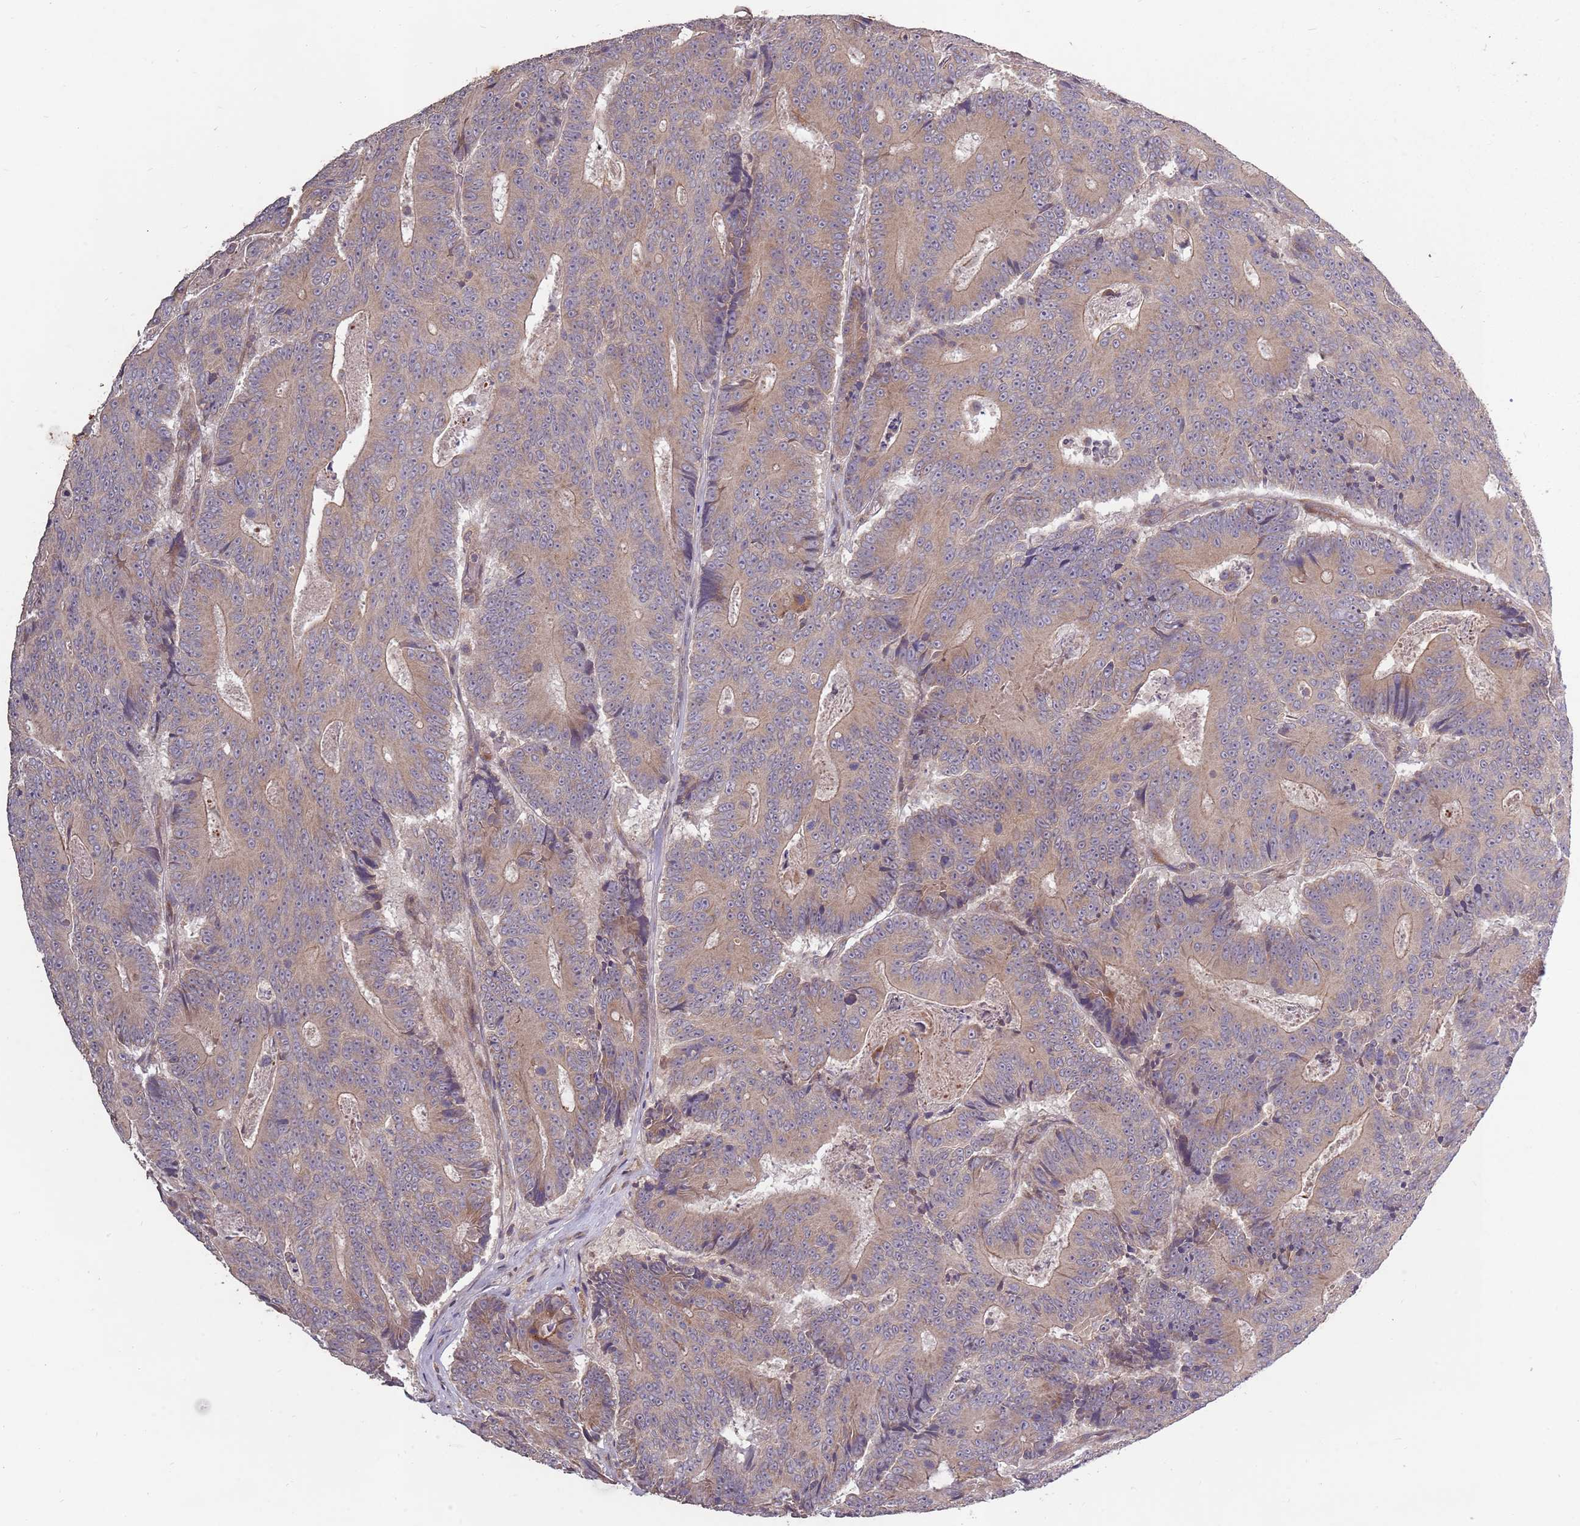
{"staining": {"intensity": "weak", "quantity": ">75%", "location": "cytoplasmic/membranous"}, "tissue": "colorectal cancer", "cell_type": "Tumor cells", "image_type": "cancer", "snomed": [{"axis": "morphology", "description": "Adenocarcinoma, NOS"}, {"axis": "topography", "description": "Colon"}], "caption": "Human colorectal cancer (adenocarcinoma) stained with a brown dye reveals weak cytoplasmic/membranous positive positivity in about >75% of tumor cells.", "gene": "PLD6", "patient": {"sex": "male", "age": 83}}